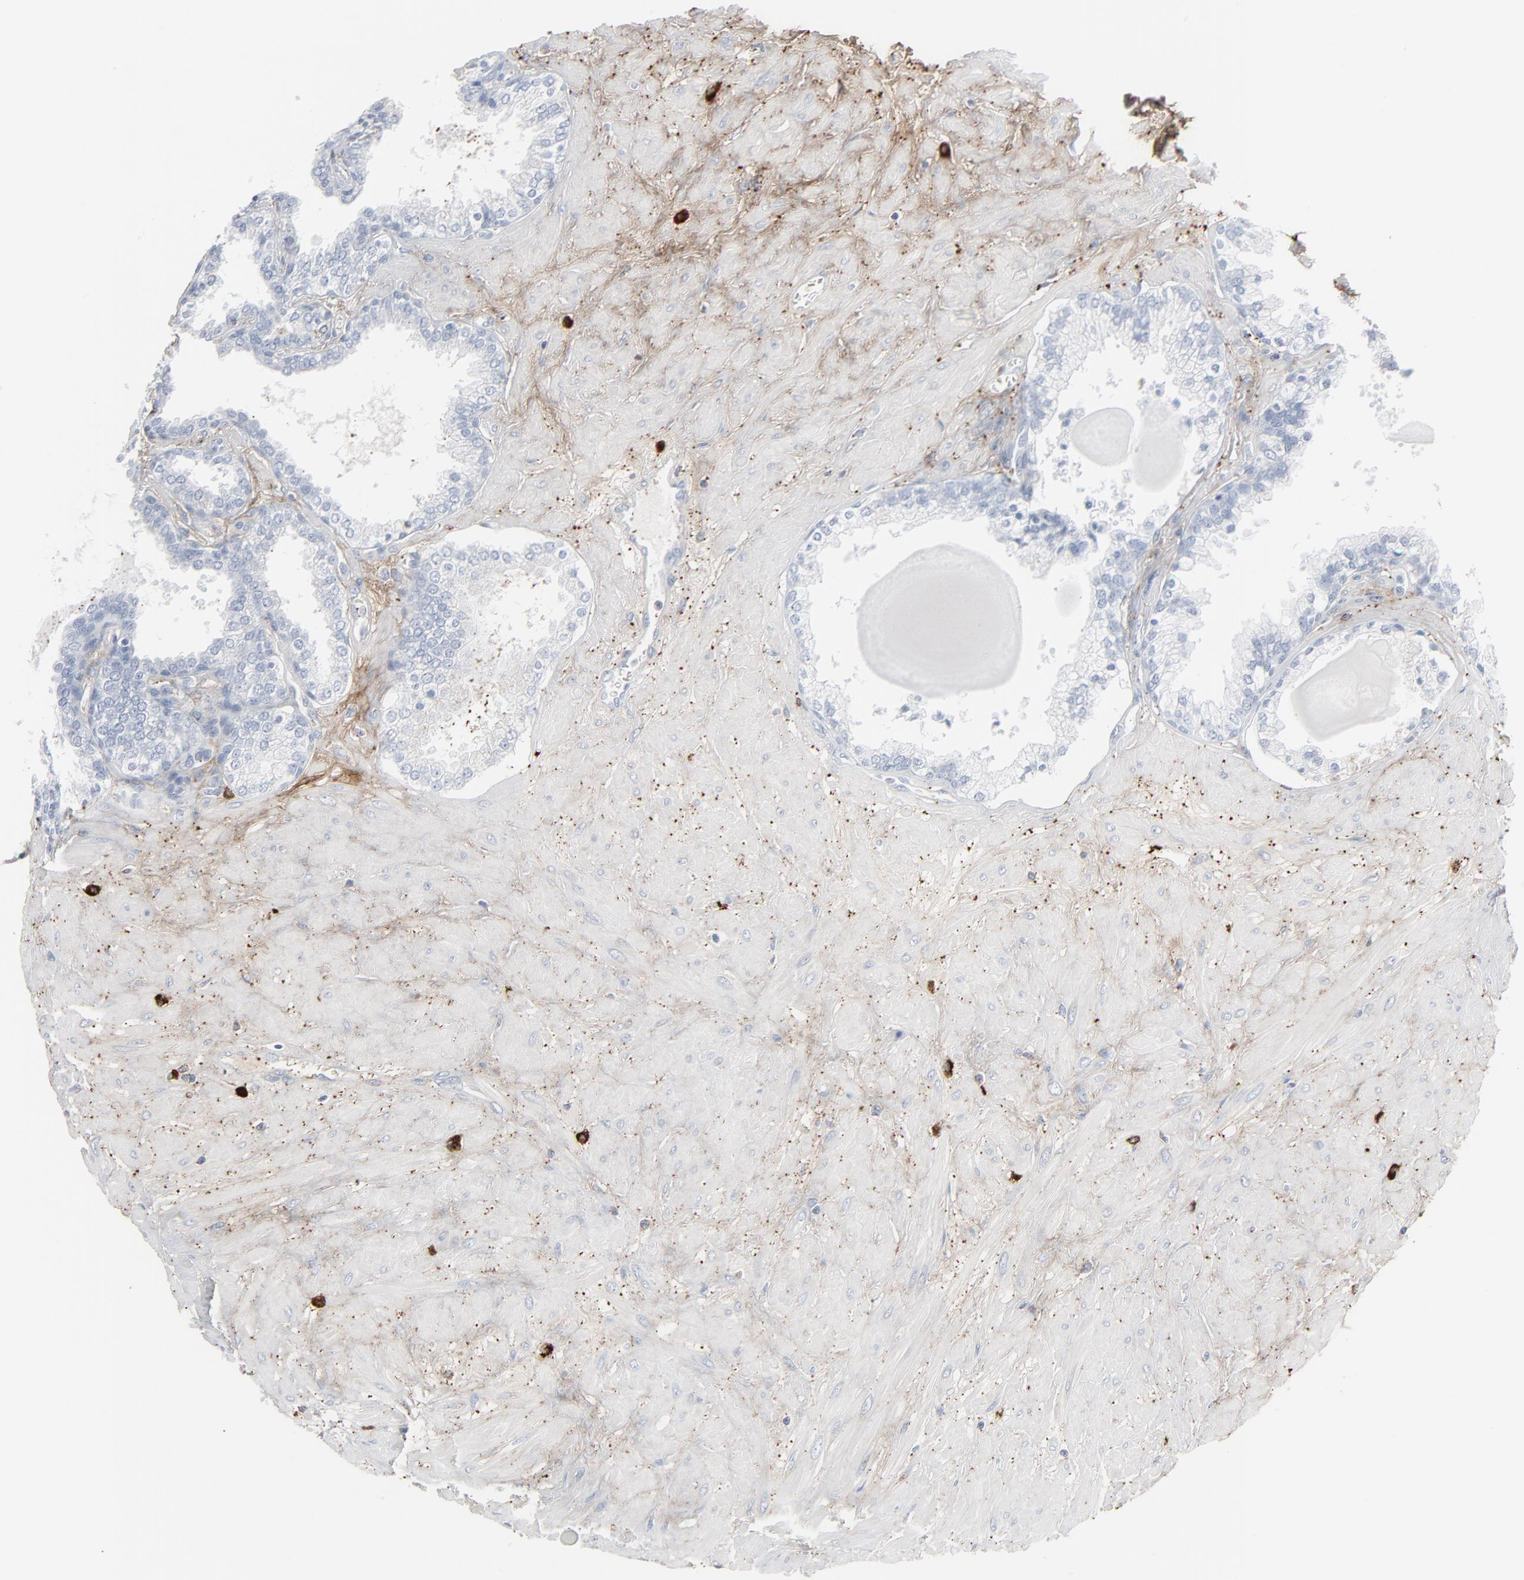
{"staining": {"intensity": "negative", "quantity": "none", "location": "none"}, "tissue": "prostate", "cell_type": "Glandular cells", "image_type": "normal", "snomed": [{"axis": "morphology", "description": "Normal tissue, NOS"}, {"axis": "topography", "description": "Prostate"}], "caption": "The photomicrograph exhibits no staining of glandular cells in unremarkable prostate. (Brightfield microscopy of DAB immunohistochemistry (IHC) at high magnification).", "gene": "BGN", "patient": {"sex": "male", "age": 51}}